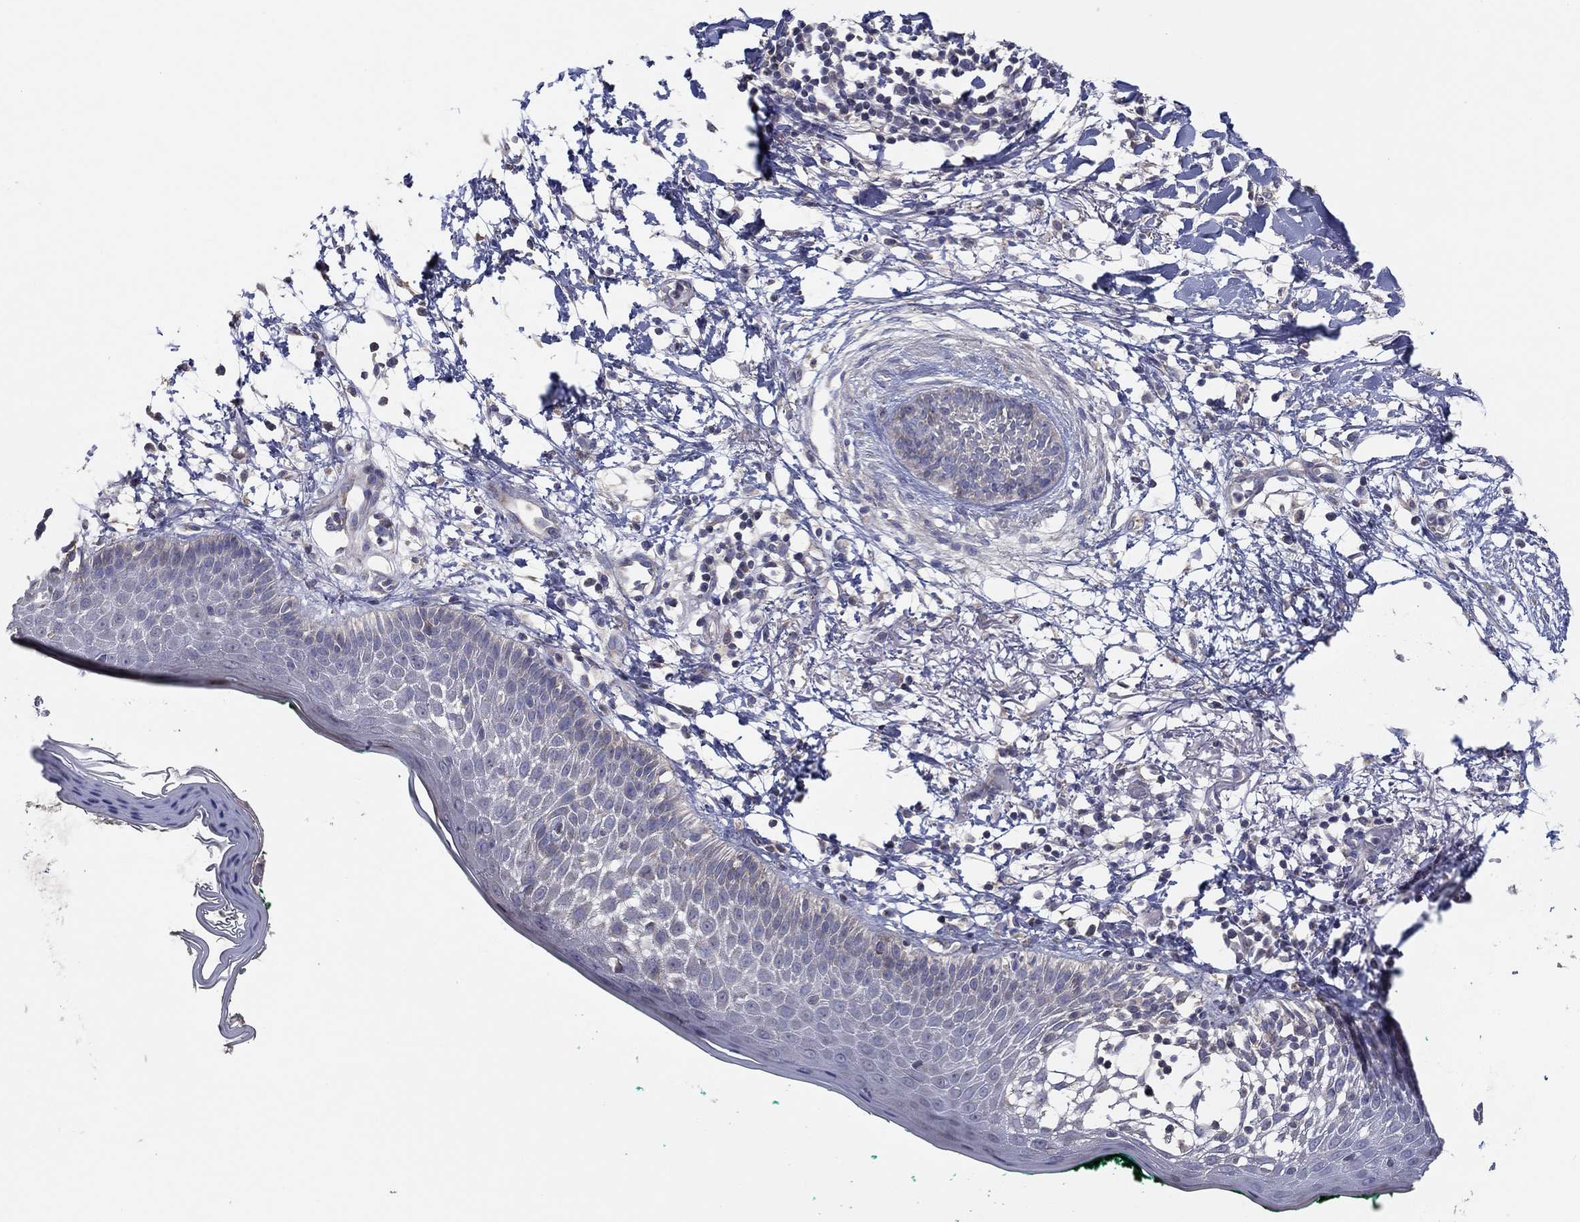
{"staining": {"intensity": "negative", "quantity": "none", "location": "none"}, "tissue": "skin cancer", "cell_type": "Tumor cells", "image_type": "cancer", "snomed": [{"axis": "morphology", "description": "Normal tissue, NOS"}, {"axis": "morphology", "description": "Basal cell carcinoma"}, {"axis": "topography", "description": "Skin"}], "caption": "Skin cancer (basal cell carcinoma) was stained to show a protein in brown. There is no significant positivity in tumor cells.", "gene": "DOCK3", "patient": {"sex": "male", "age": 84}}